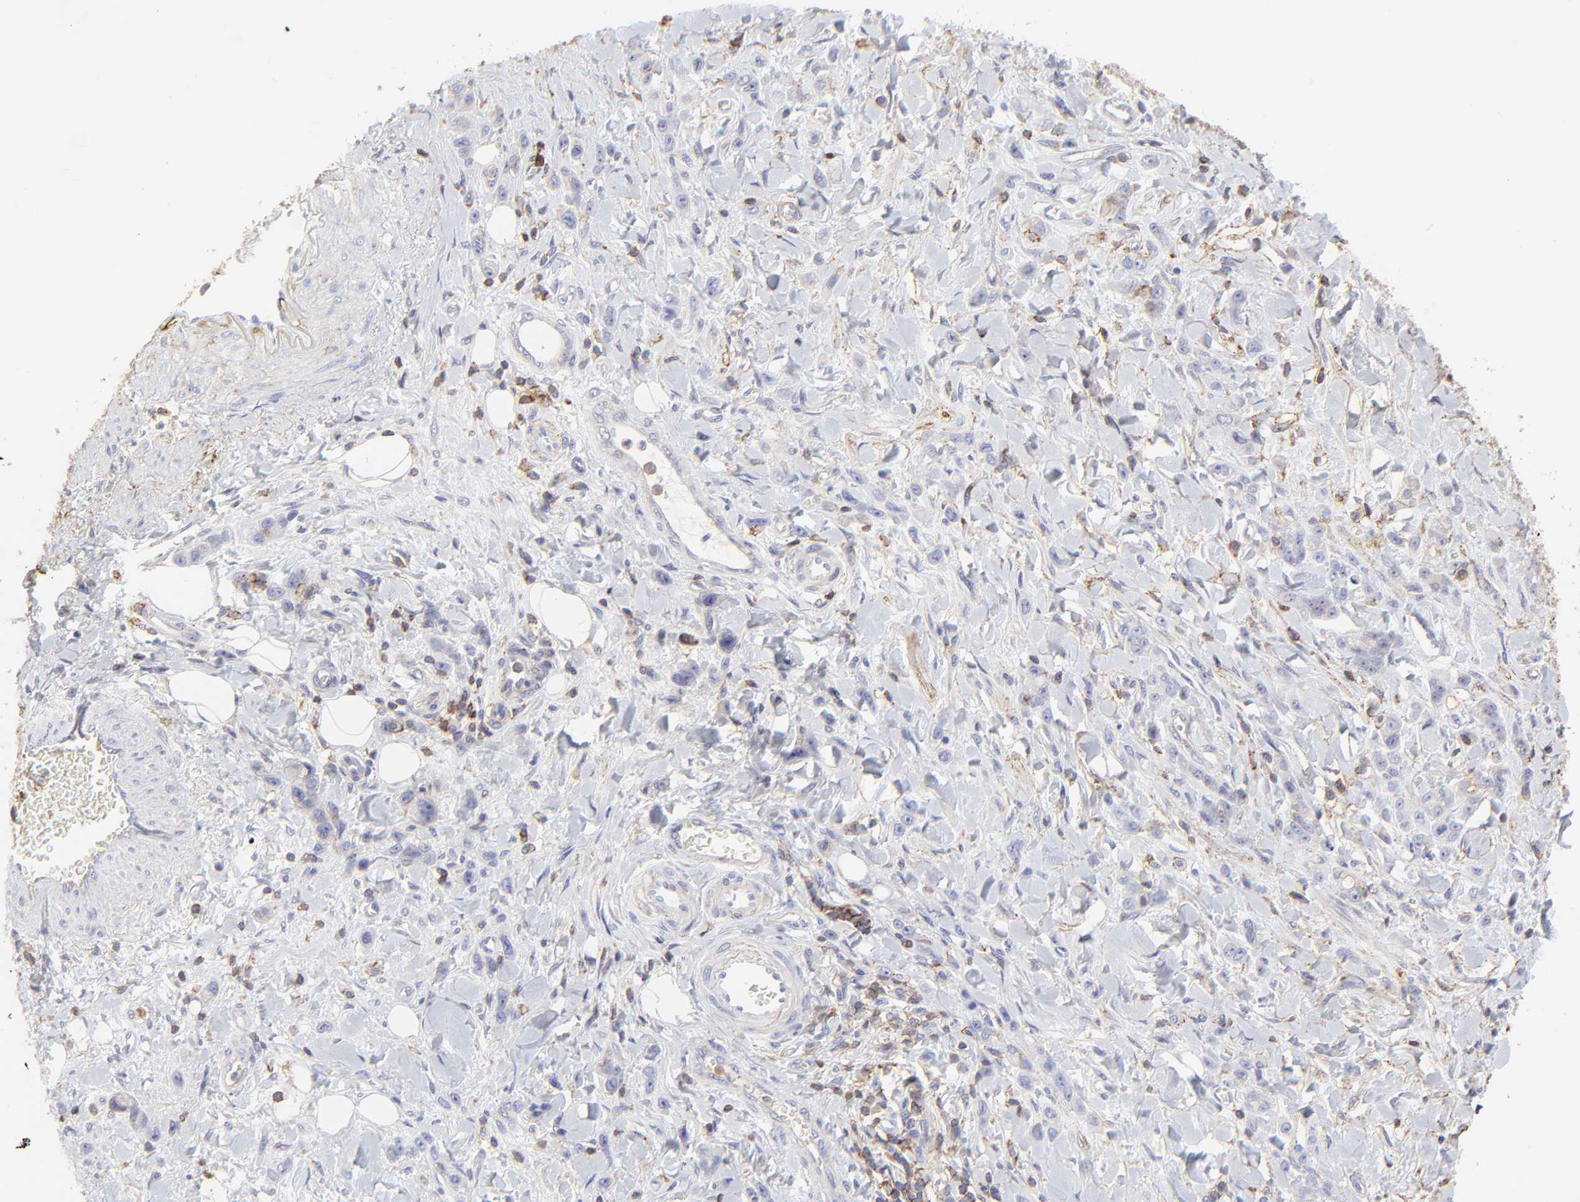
{"staining": {"intensity": "negative", "quantity": "none", "location": "none"}, "tissue": "stomach cancer", "cell_type": "Tumor cells", "image_type": "cancer", "snomed": [{"axis": "morphology", "description": "Normal tissue, NOS"}, {"axis": "morphology", "description": "Adenocarcinoma, NOS"}, {"axis": "topography", "description": "Stomach"}], "caption": "Immunohistochemistry (IHC) photomicrograph of neoplastic tissue: stomach cancer stained with DAB (3,3'-diaminobenzidine) exhibits no significant protein staining in tumor cells.", "gene": "ANXA6", "patient": {"sex": "male", "age": 82}}